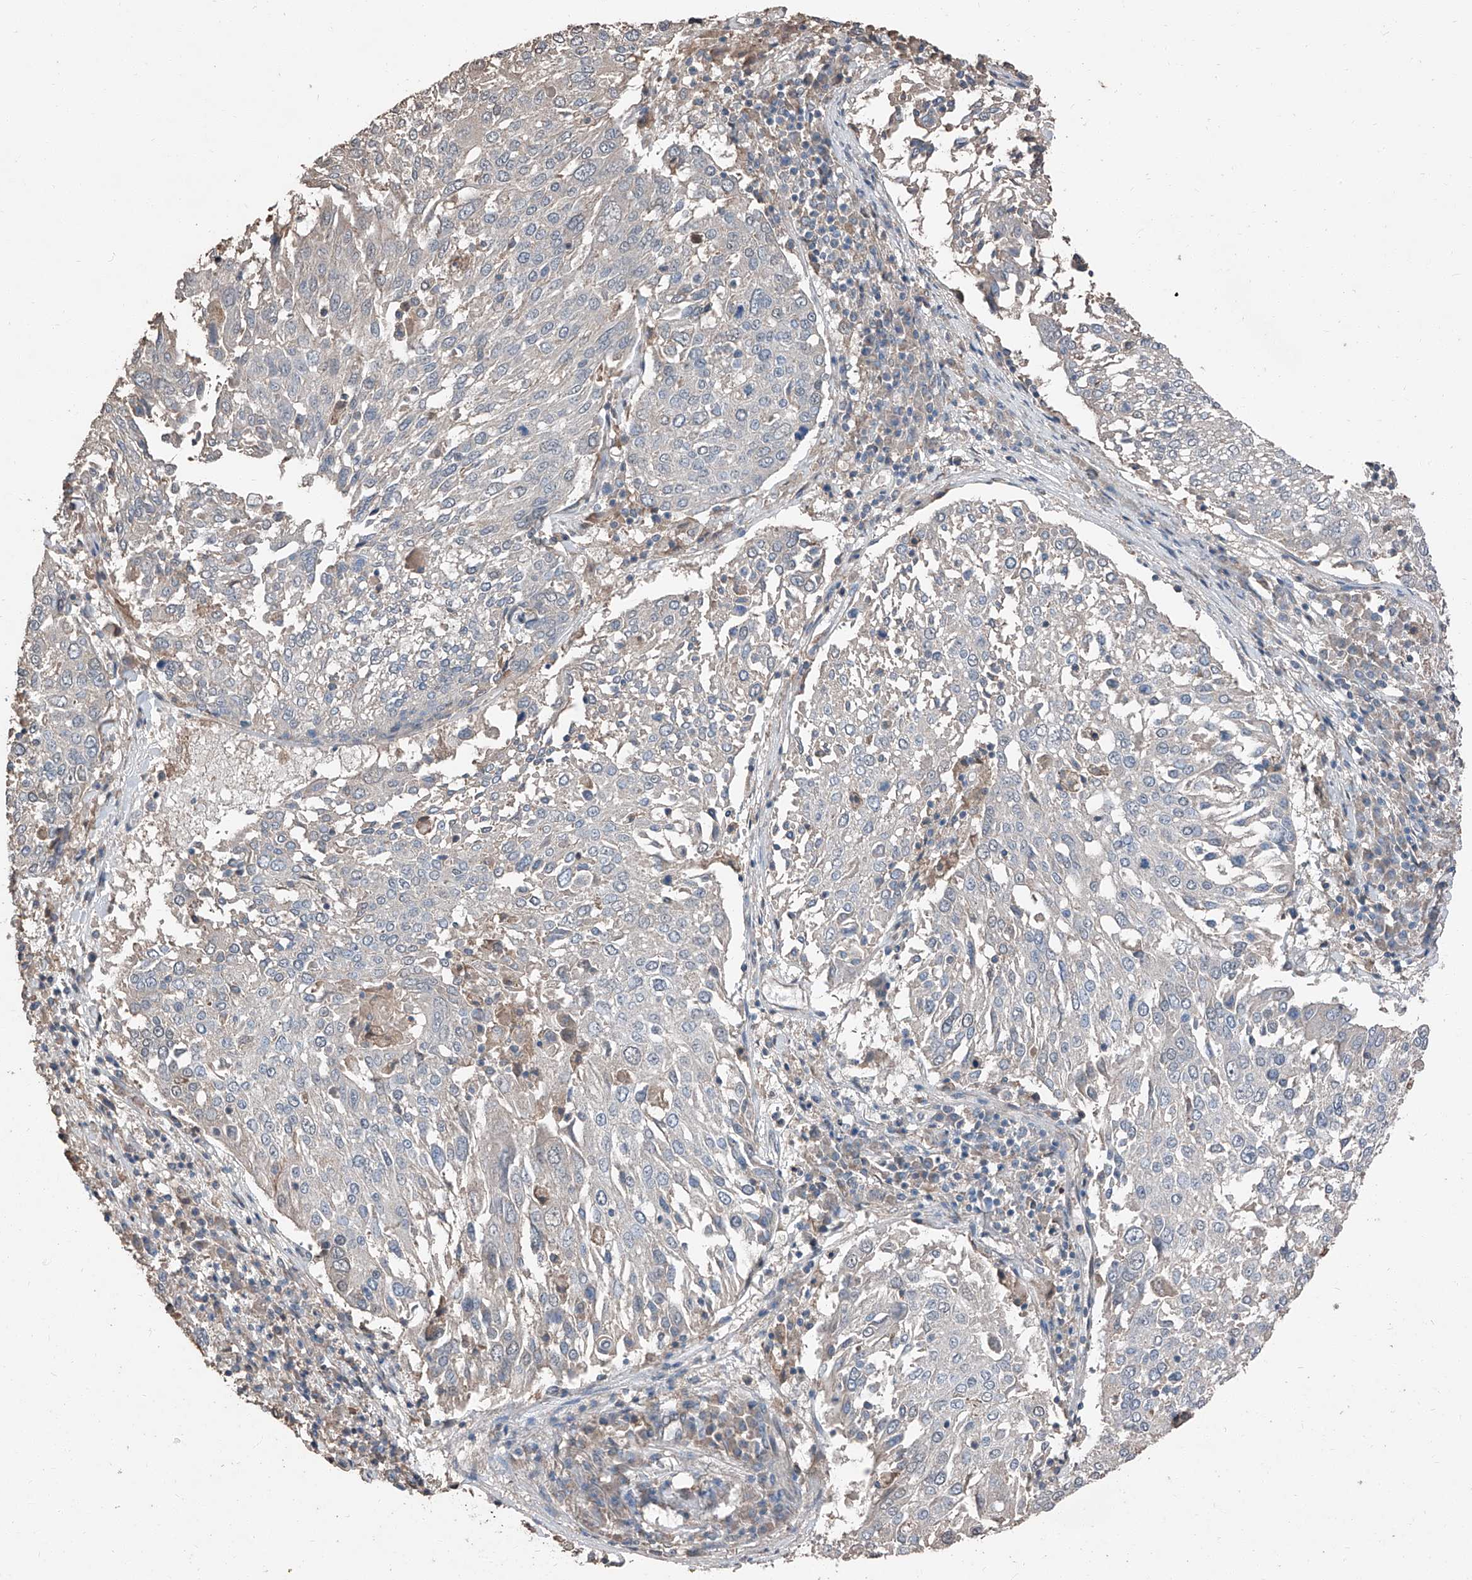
{"staining": {"intensity": "negative", "quantity": "none", "location": "none"}, "tissue": "lung cancer", "cell_type": "Tumor cells", "image_type": "cancer", "snomed": [{"axis": "morphology", "description": "Squamous cell carcinoma, NOS"}, {"axis": "topography", "description": "Lung"}], "caption": "Immunohistochemistry (IHC) image of human lung squamous cell carcinoma stained for a protein (brown), which exhibits no expression in tumor cells.", "gene": "MAMLD1", "patient": {"sex": "male", "age": 65}}